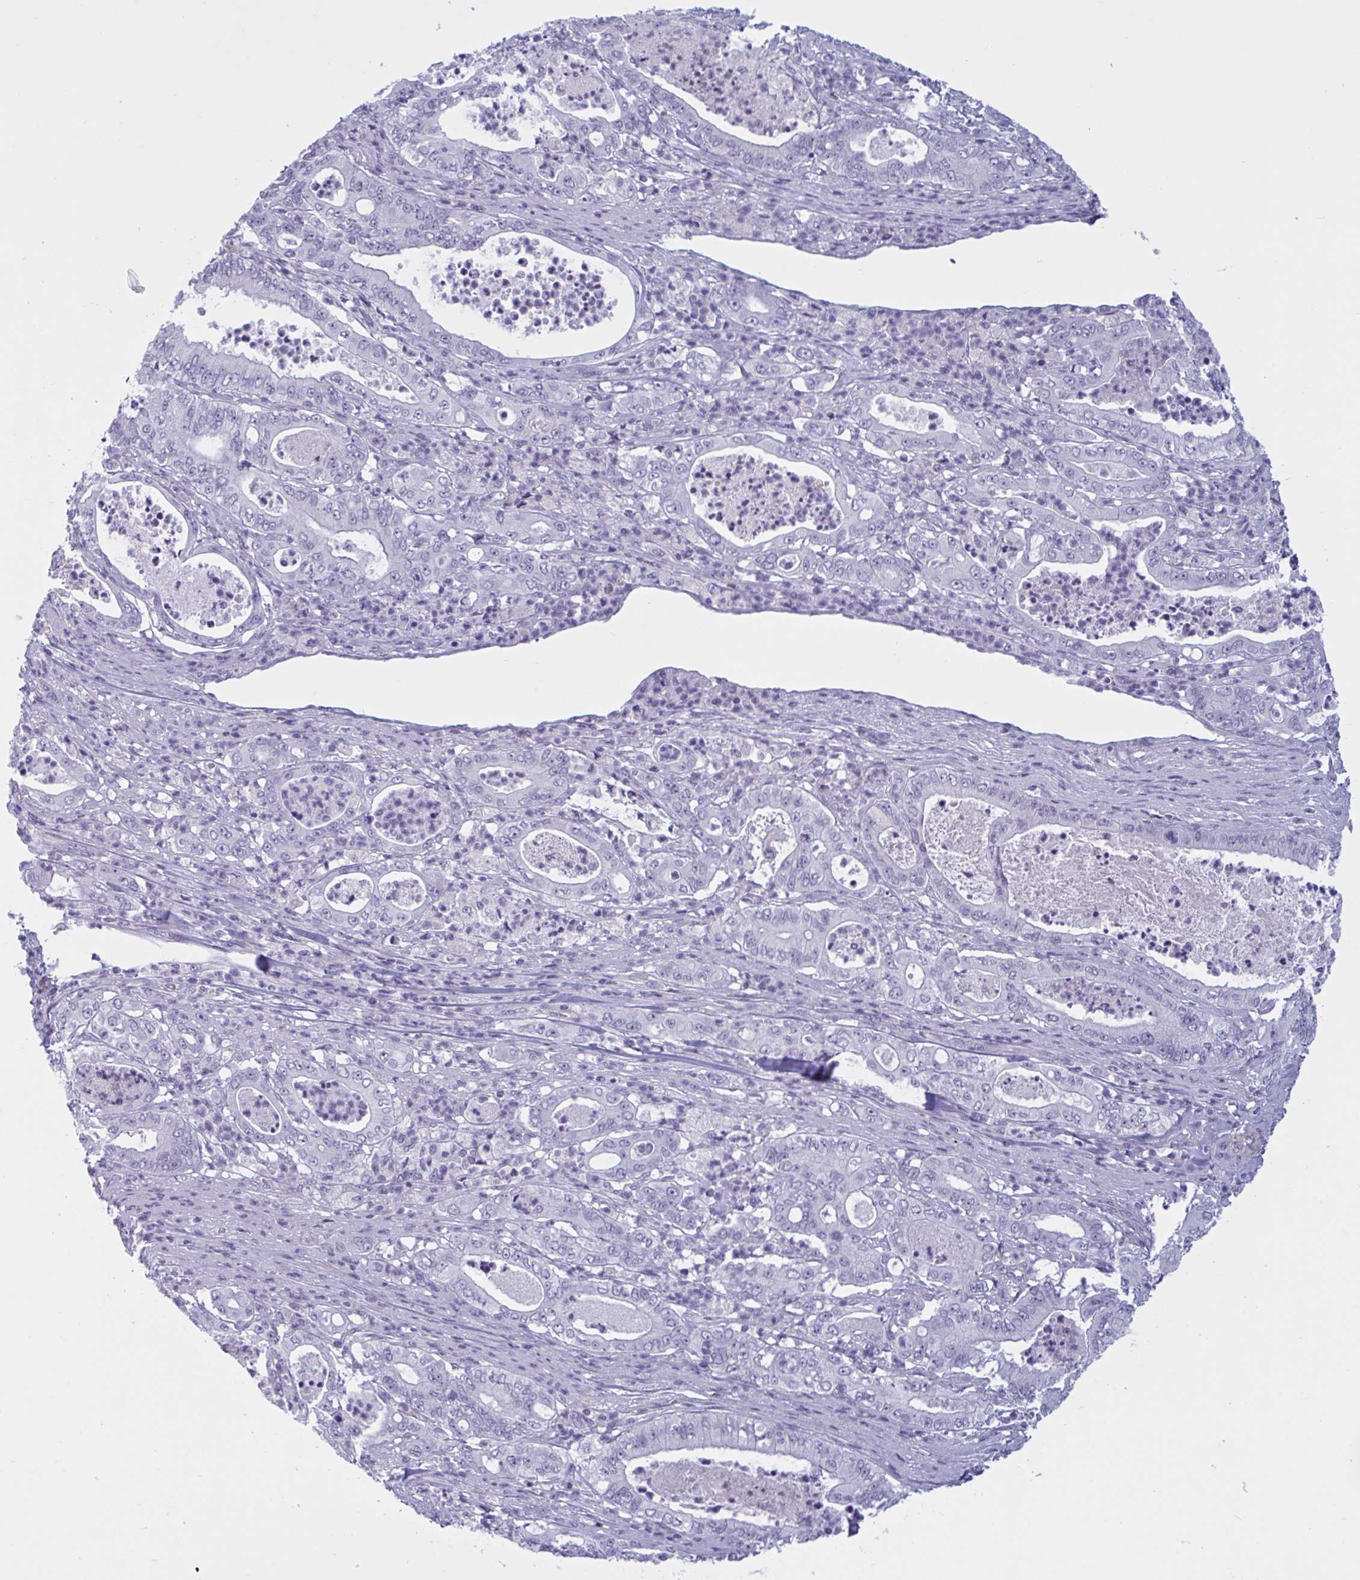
{"staining": {"intensity": "negative", "quantity": "none", "location": "none"}, "tissue": "pancreatic cancer", "cell_type": "Tumor cells", "image_type": "cancer", "snomed": [{"axis": "morphology", "description": "Adenocarcinoma, NOS"}, {"axis": "topography", "description": "Pancreas"}], "caption": "Immunohistochemistry (IHC) histopathology image of neoplastic tissue: human pancreatic adenocarcinoma stained with DAB (3,3'-diaminobenzidine) shows no significant protein staining in tumor cells.", "gene": "OR1L3", "patient": {"sex": "male", "age": 71}}